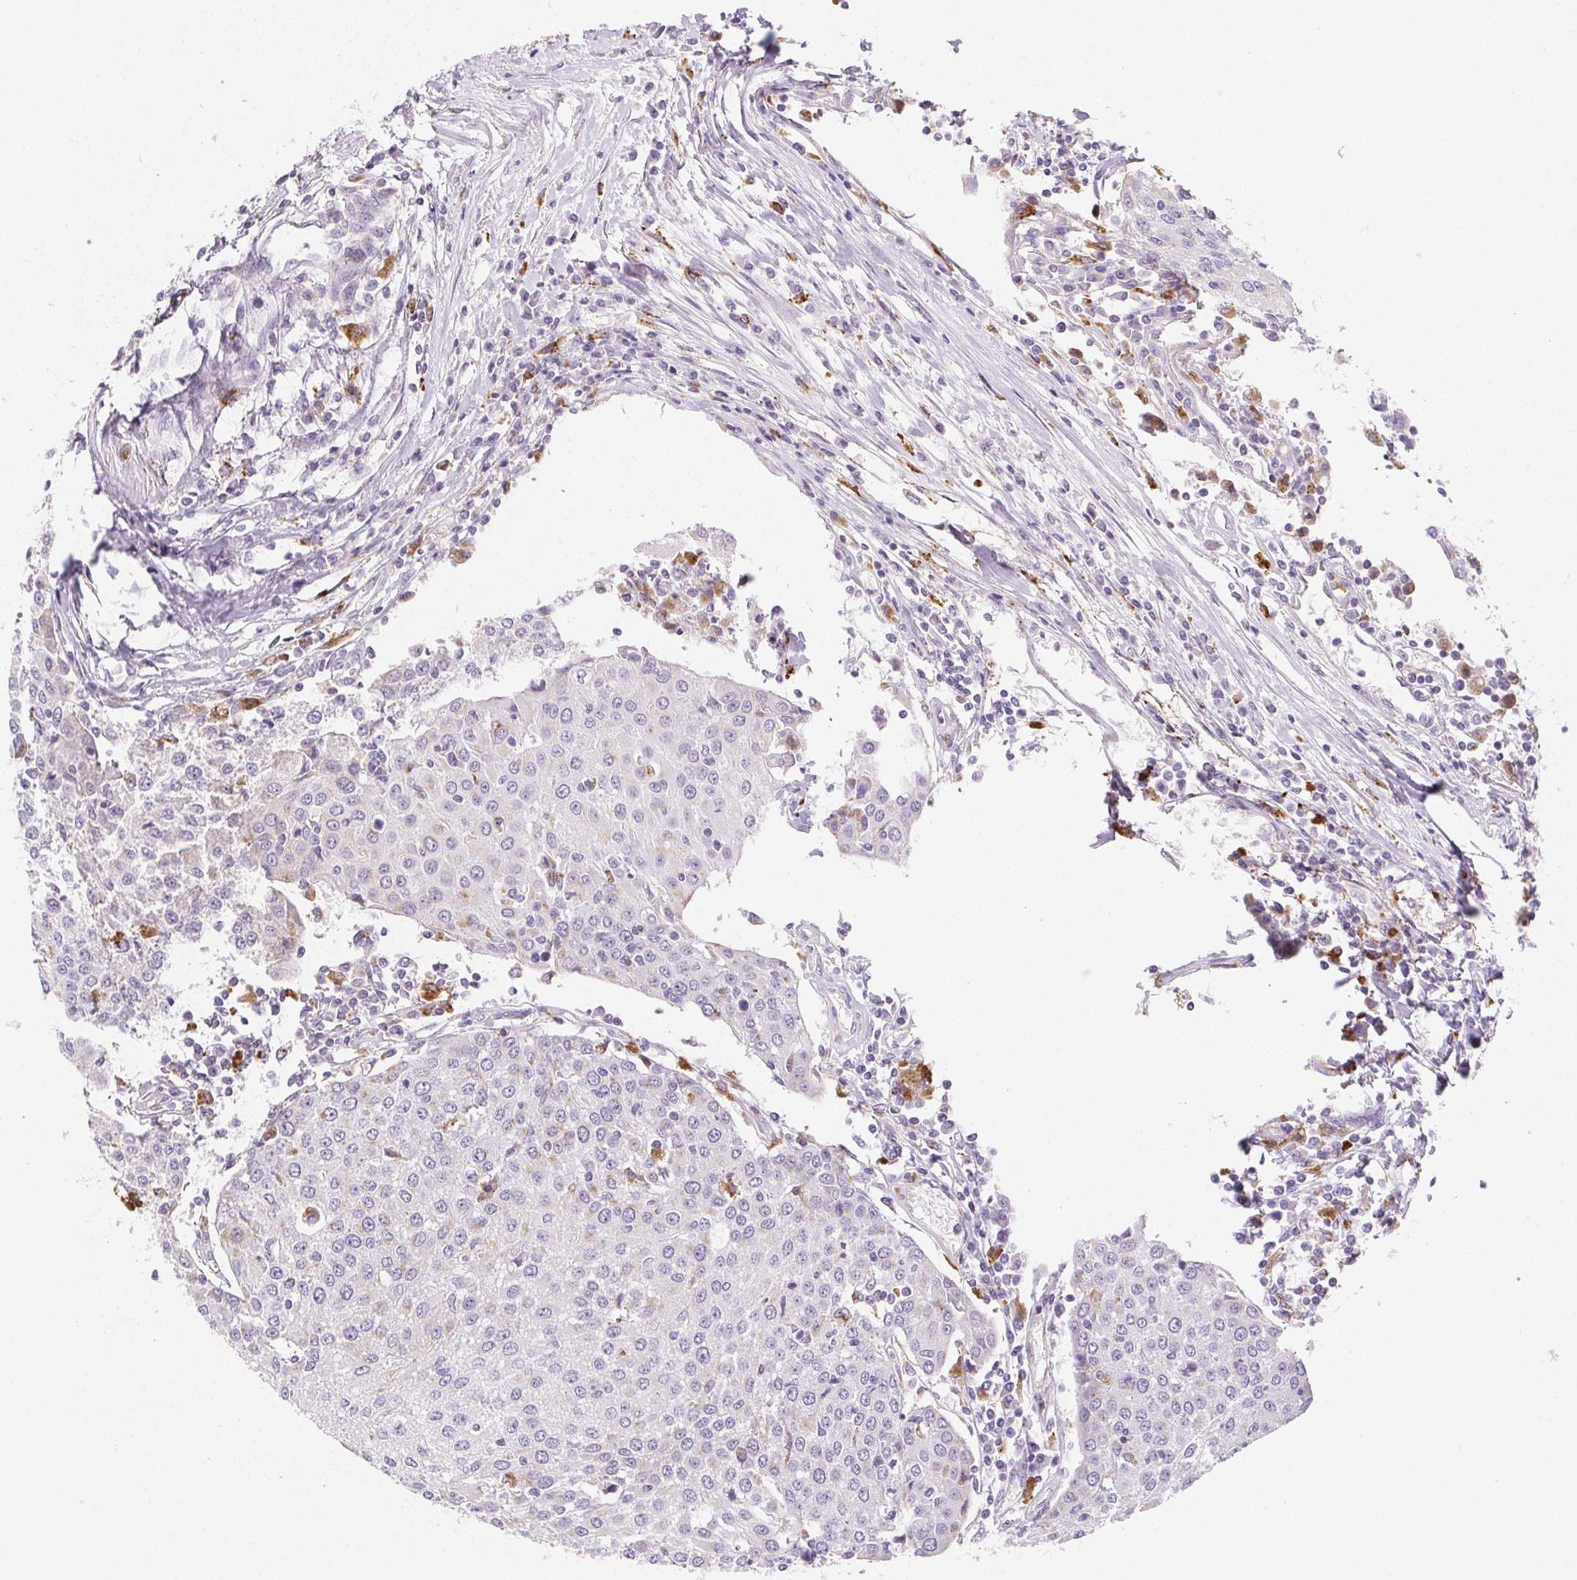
{"staining": {"intensity": "negative", "quantity": "none", "location": "none"}, "tissue": "urothelial cancer", "cell_type": "Tumor cells", "image_type": "cancer", "snomed": [{"axis": "morphology", "description": "Urothelial carcinoma, High grade"}, {"axis": "topography", "description": "Urinary bladder"}], "caption": "Histopathology image shows no protein positivity in tumor cells of urothelial cancer tissue.", "gene": "LIPA", "patient": {"sex": "female", "age": 85}}